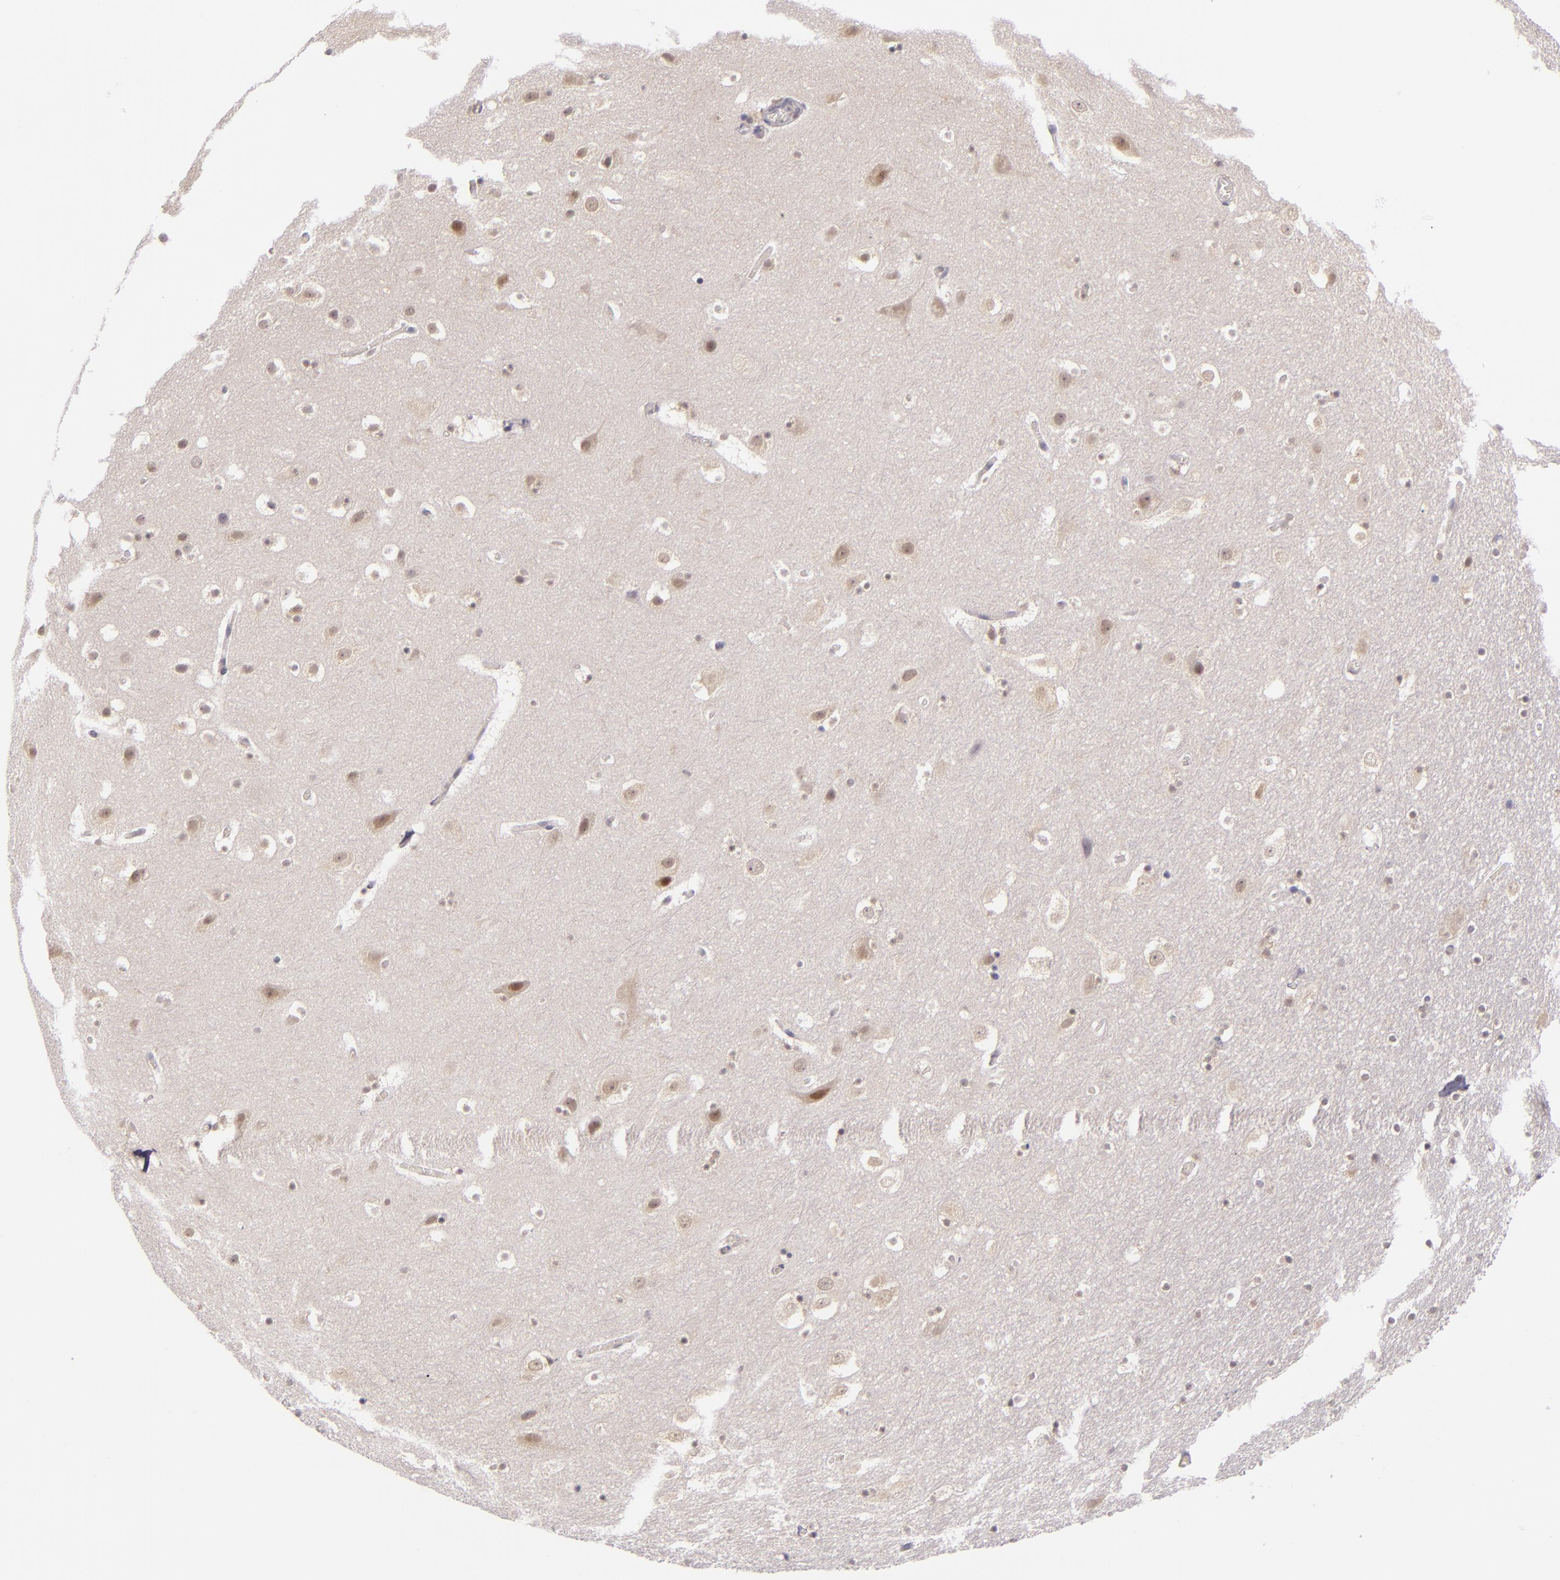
{"staining": {"intensity": "negative", "quantity": "none", "location": "none"}, "tissue": "hippocampus", "cell_type": "Glial cells", "image_type": "normal", "snomed": [{"axis": "morphology", "description": "Normal tissue, NOS"}, {"axis": "topography", "description": "Hippocampus"}], "caption": "Histopathology image shows no protein expression in glial cells of normal hippocampus.", "gene": "CSE1L", "patient": {"sex": "male", "age": 45}}